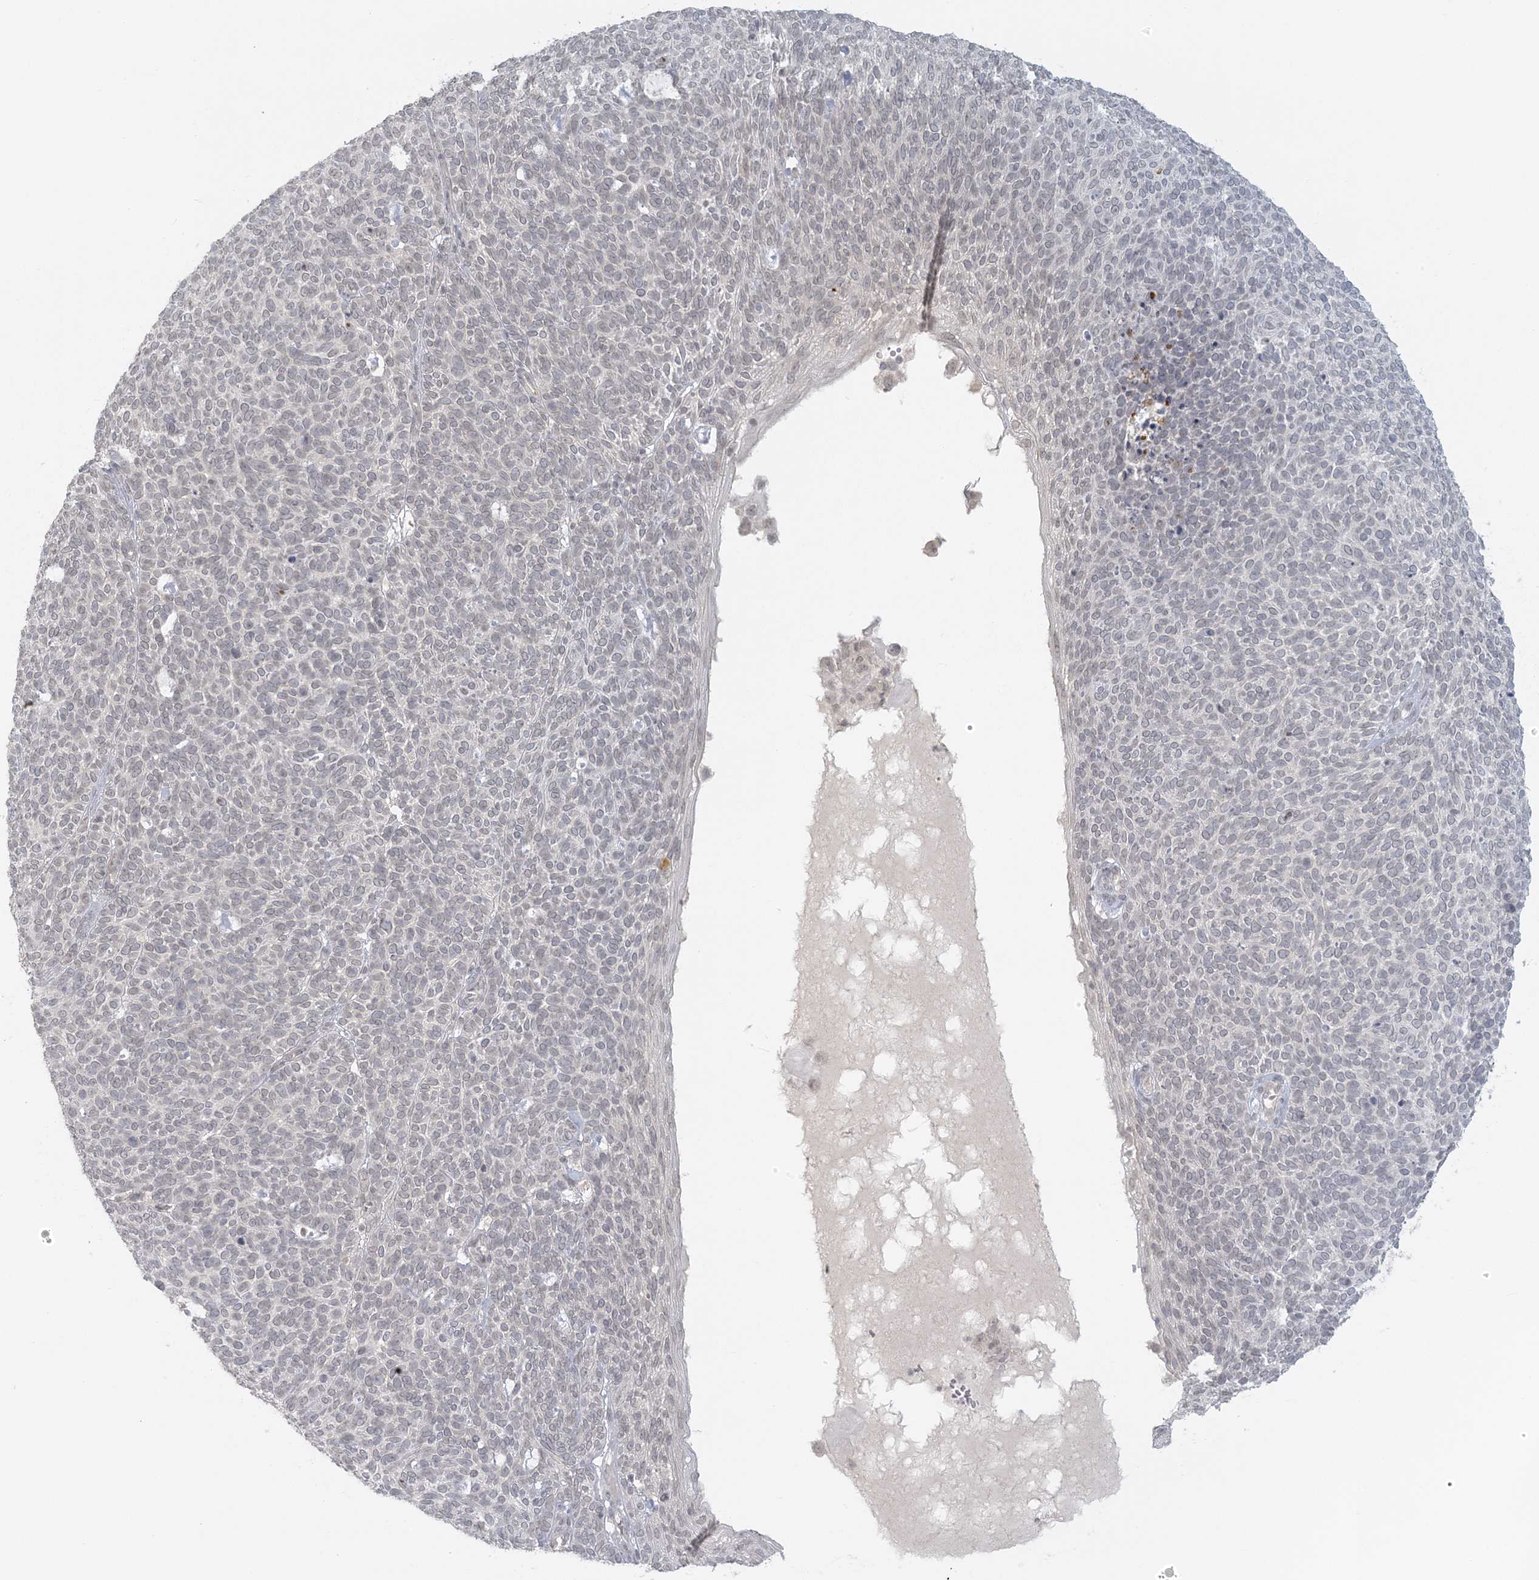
{"staining": {"intensity": "negative", "quantity": "none", "location": "none"}, "tissue": "skin cancer", "cell_type": "Tumor cells", "image_type": "cancer", "snomed": [{"axis": "morphology", "description": "Squamous cell carcinoma, NOS"}, {"axis": "topography", "description": "Skin"}], "caption": "This histopathology image is of skin cancer (squamous cell carcinoma) stained with immunohistochemistry (IHC) to label a protein in brown with the nuclei are counter-stained blue. There is no staining in tumor cells.", "gene": "LIPT1", "patient": {"sex": "female", "age": 90}}